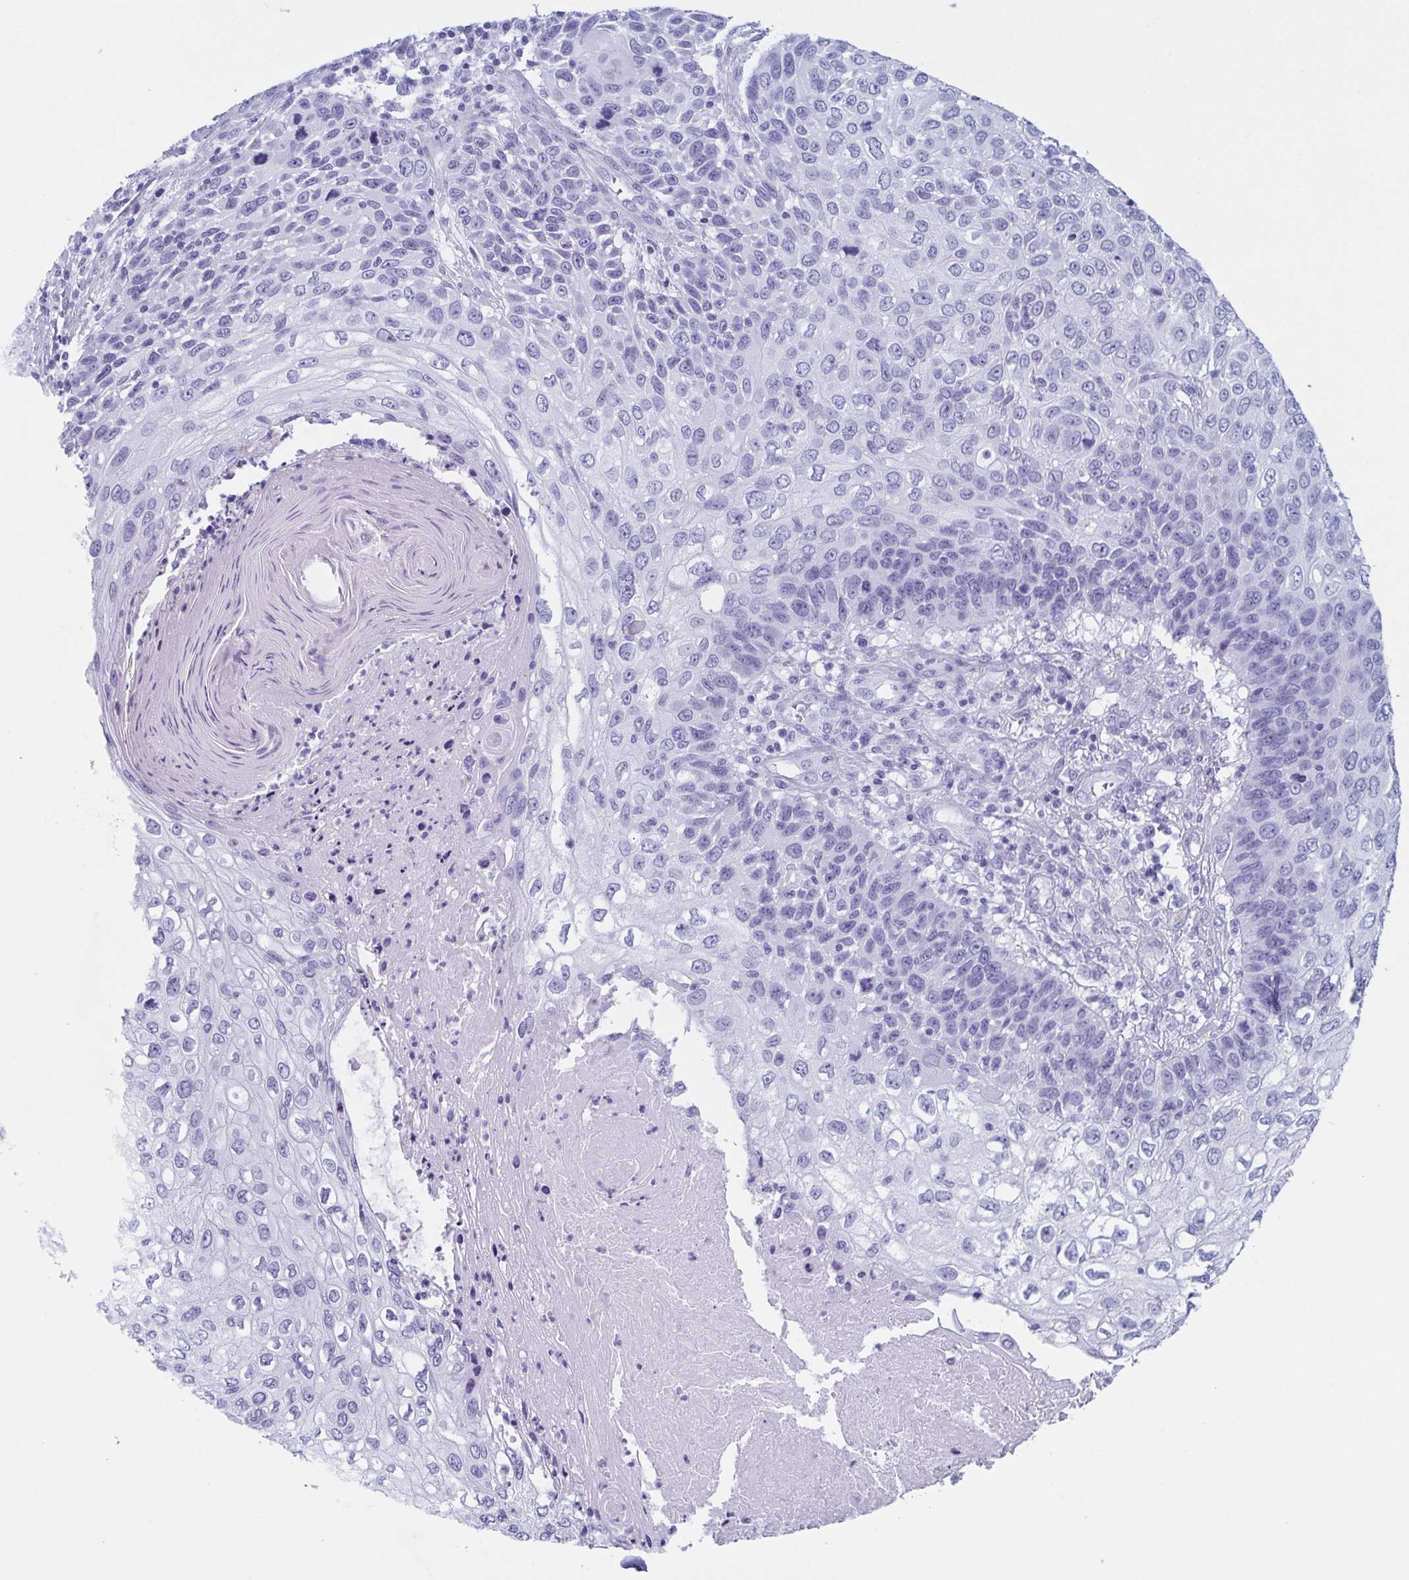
{"staining": {"intensity": "negative", "quantity": "none", "location": "none"}, "tissue": "skin cancer", "cell_type": "Tumor cells", "image_type": "cancer", "snomed": [{"axis": "morphology", "description": "Squamous cell carcinoma, NOS"}, {"axis": "topography", "description": "Skin"}], "caption": "Image shows no significant protein expression in tumor cells of squamous cell carcinoma (skin).", "gene": "LYRM2", "patient": {"sex": "male", "age": 92}}